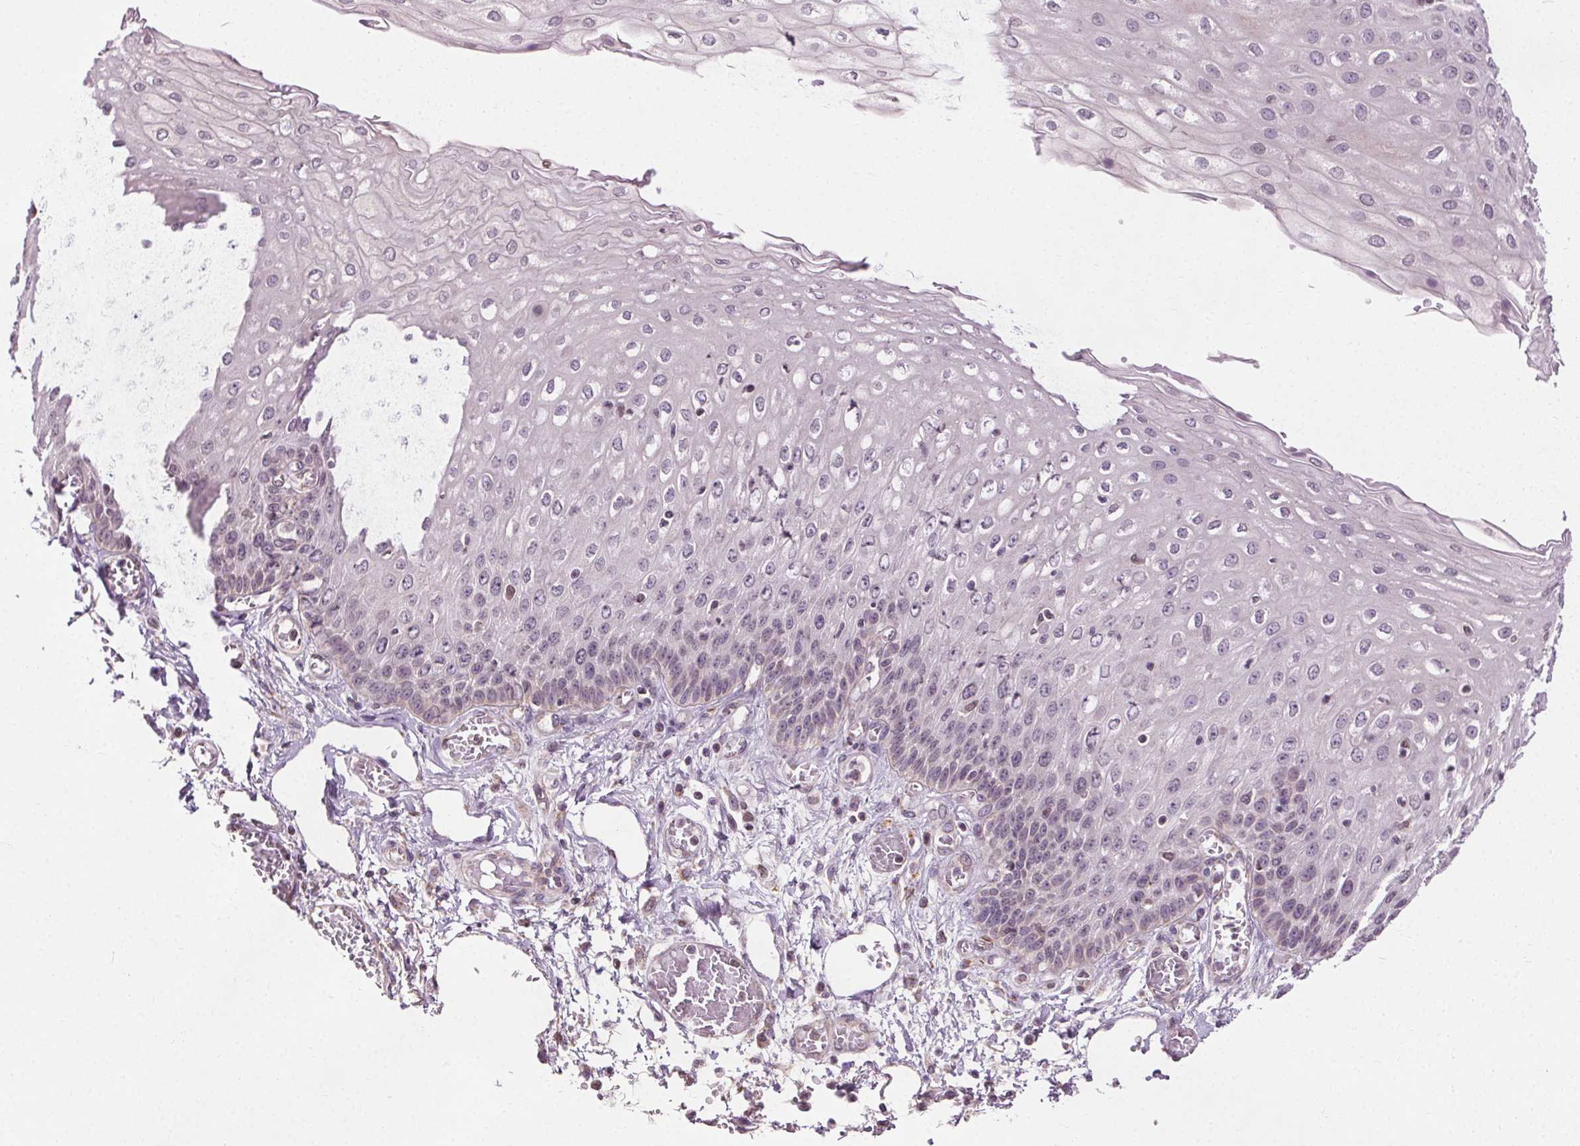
{"staining": {"intensity": "moderate", "quantity": "<25%", "location": "cytoplasmic/membranous,nuclear"}, "tissue": "esophagus", "cell_type": "Squamous epithelial cells", "image_type": "normal", "snomed": [{"axis": "morphology", "description": "Normal tissue, NOS"}, {"axis": "morphology", "description": "Adenocarcinoma, NOS"}, {"axis": "topography", "description": "Esophagus"}], "caption": "IHC (DAB (3,3'-diaminobenzidine)) staining of benign esophagus demonstrates moderate cytoplasmic/membranous,nuclear protein positivity in approximately <25% of squamous epithelial cells. (DAB IHC, brown staining for protein, blue staining for nuclei).", "gene": "LFNG", "patient": {"sex": "male", "age": 81}}